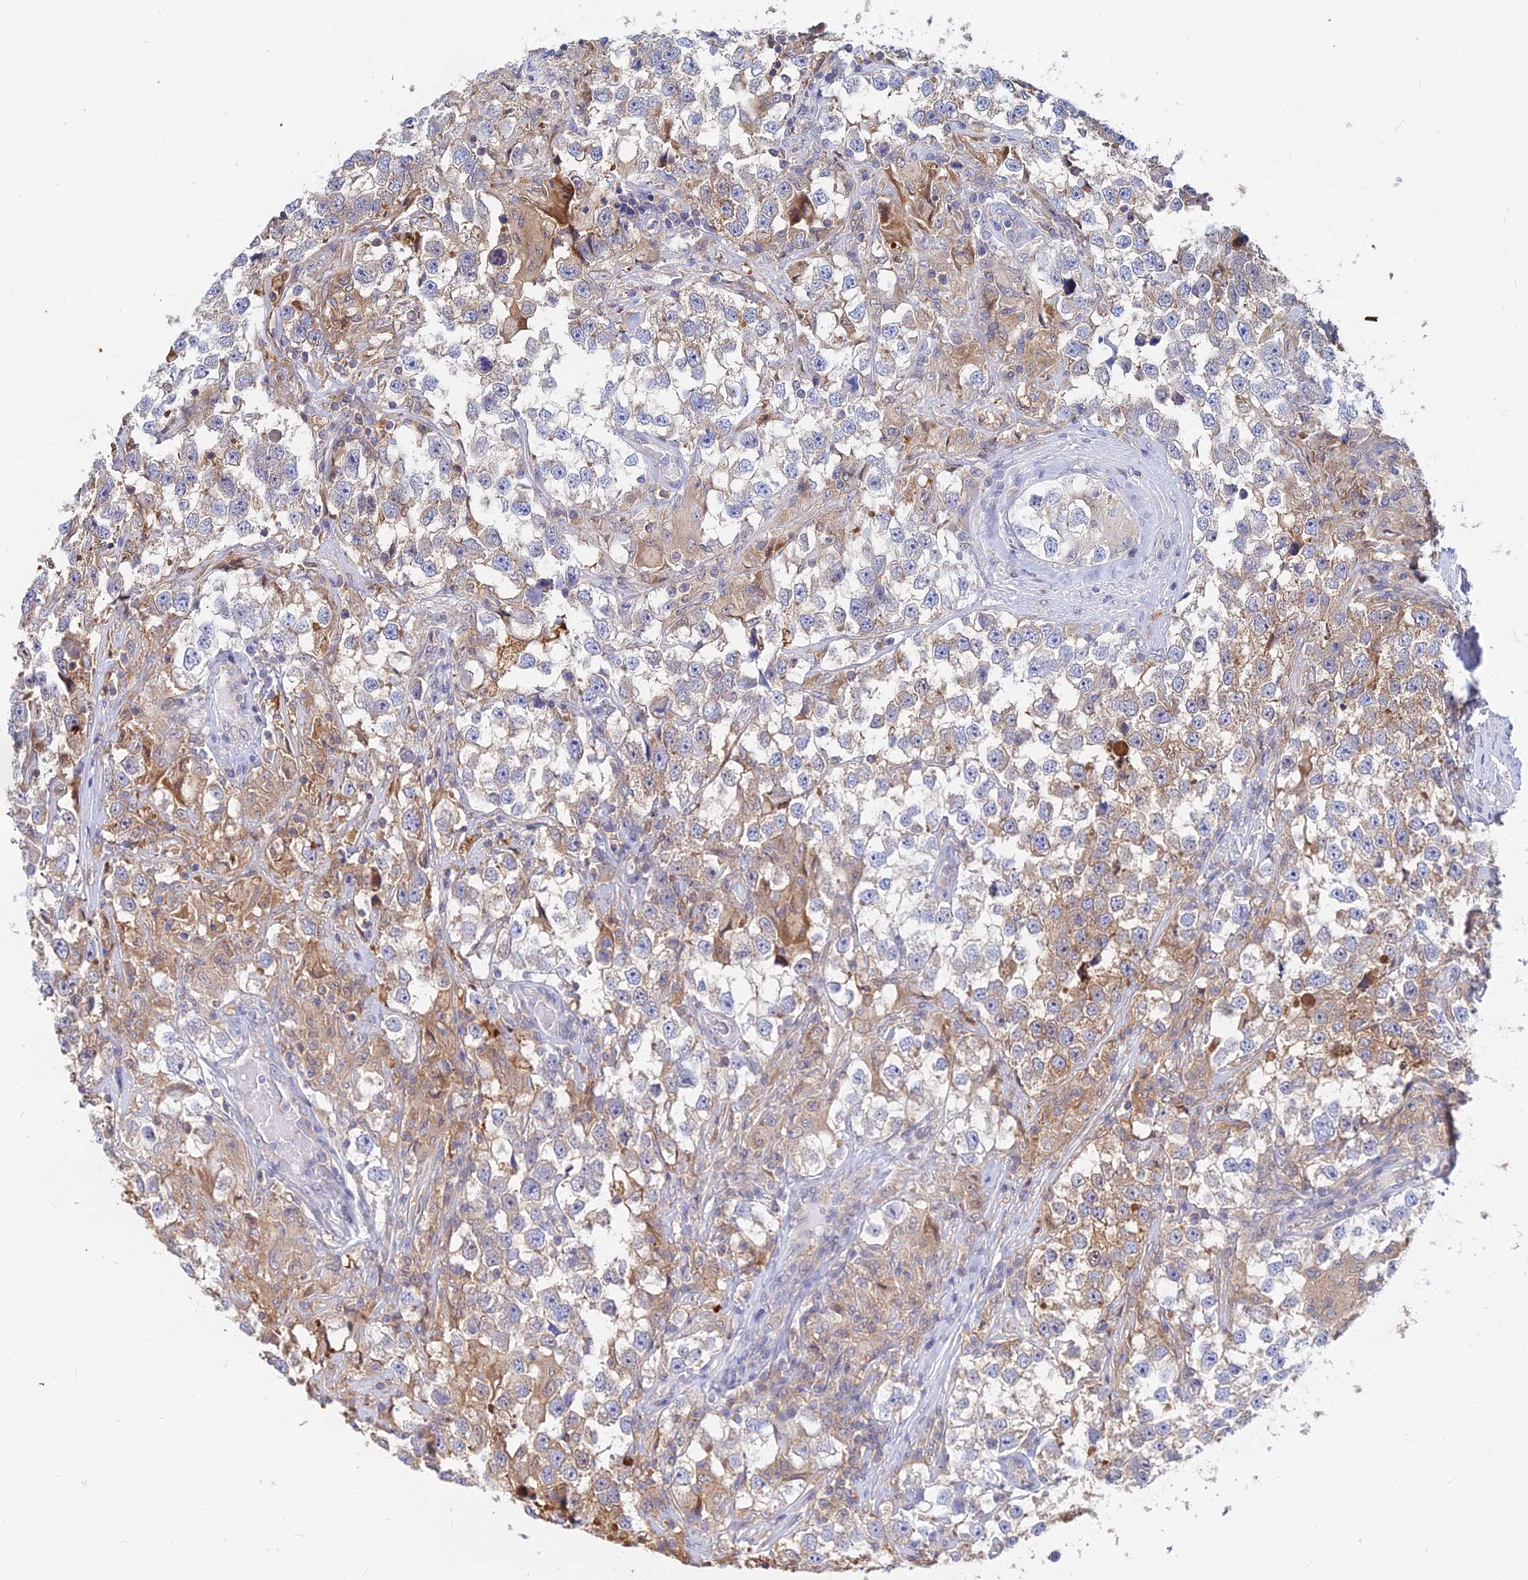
{"staining": {"intensity": "moderate", "quantity": "<25%", "location": "cytoplasmic/membranous"}, "tissue": "testis cancer", "cell_type": "Tumor cells", "image_type": "cancer", "snomed": [{"axis": "morphology", "description": "Seminoma, NOS"}, {"axis": "topography", "description": "Testis"}], "caption": "Moderate cytoplasmic/membranous staining for a protein is appreciated in approximately <25% of tumor cells of testis cancer using IHC.", "gene": "B3GALT4", "patient": {"sex": "male", "age": 46}}